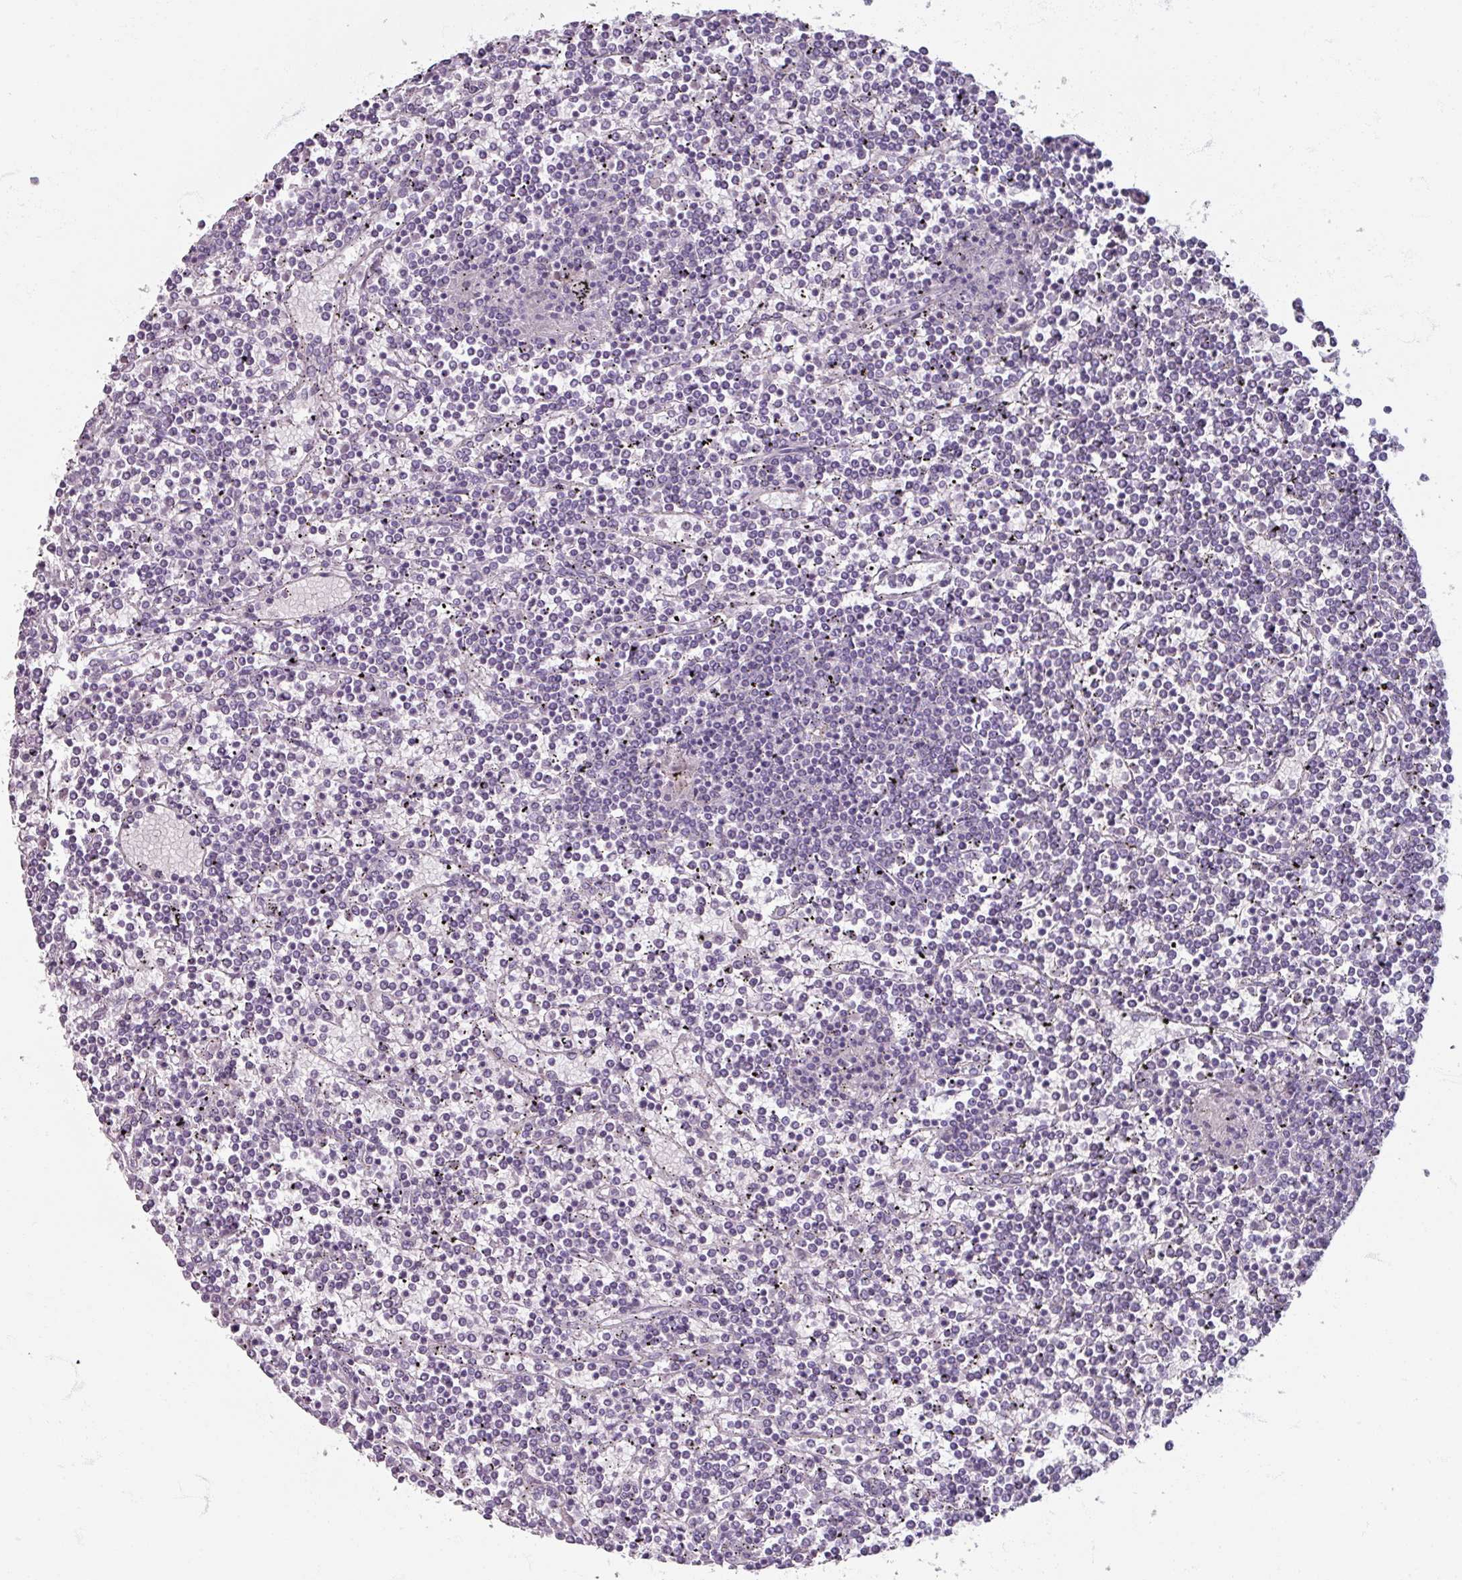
{"staining": {"intensity": "negative", "quantity": "none", "location": "none"}, "tissue": "lymphoma", "cell_type": "Tumor cells", "image_type": "cancer", "snomed": [{"axis": "morphology", "description": "Malignant lymphoma, non-Hodgkin's type, Low grade"}, {"axis": "topography", "description": "Spleen"}], "caption": "Immunohistochemistry photomicrograph of malignant lymphoma, non-Hodgkin's type (low-grade) stained for a protein (brown), which demonstrates no positivity in tumor cells. (DAB IHC visualized using brightfield microscopy, high magnification).", "gene": "TG", "patient": {"sex": "female", "age": 19}}